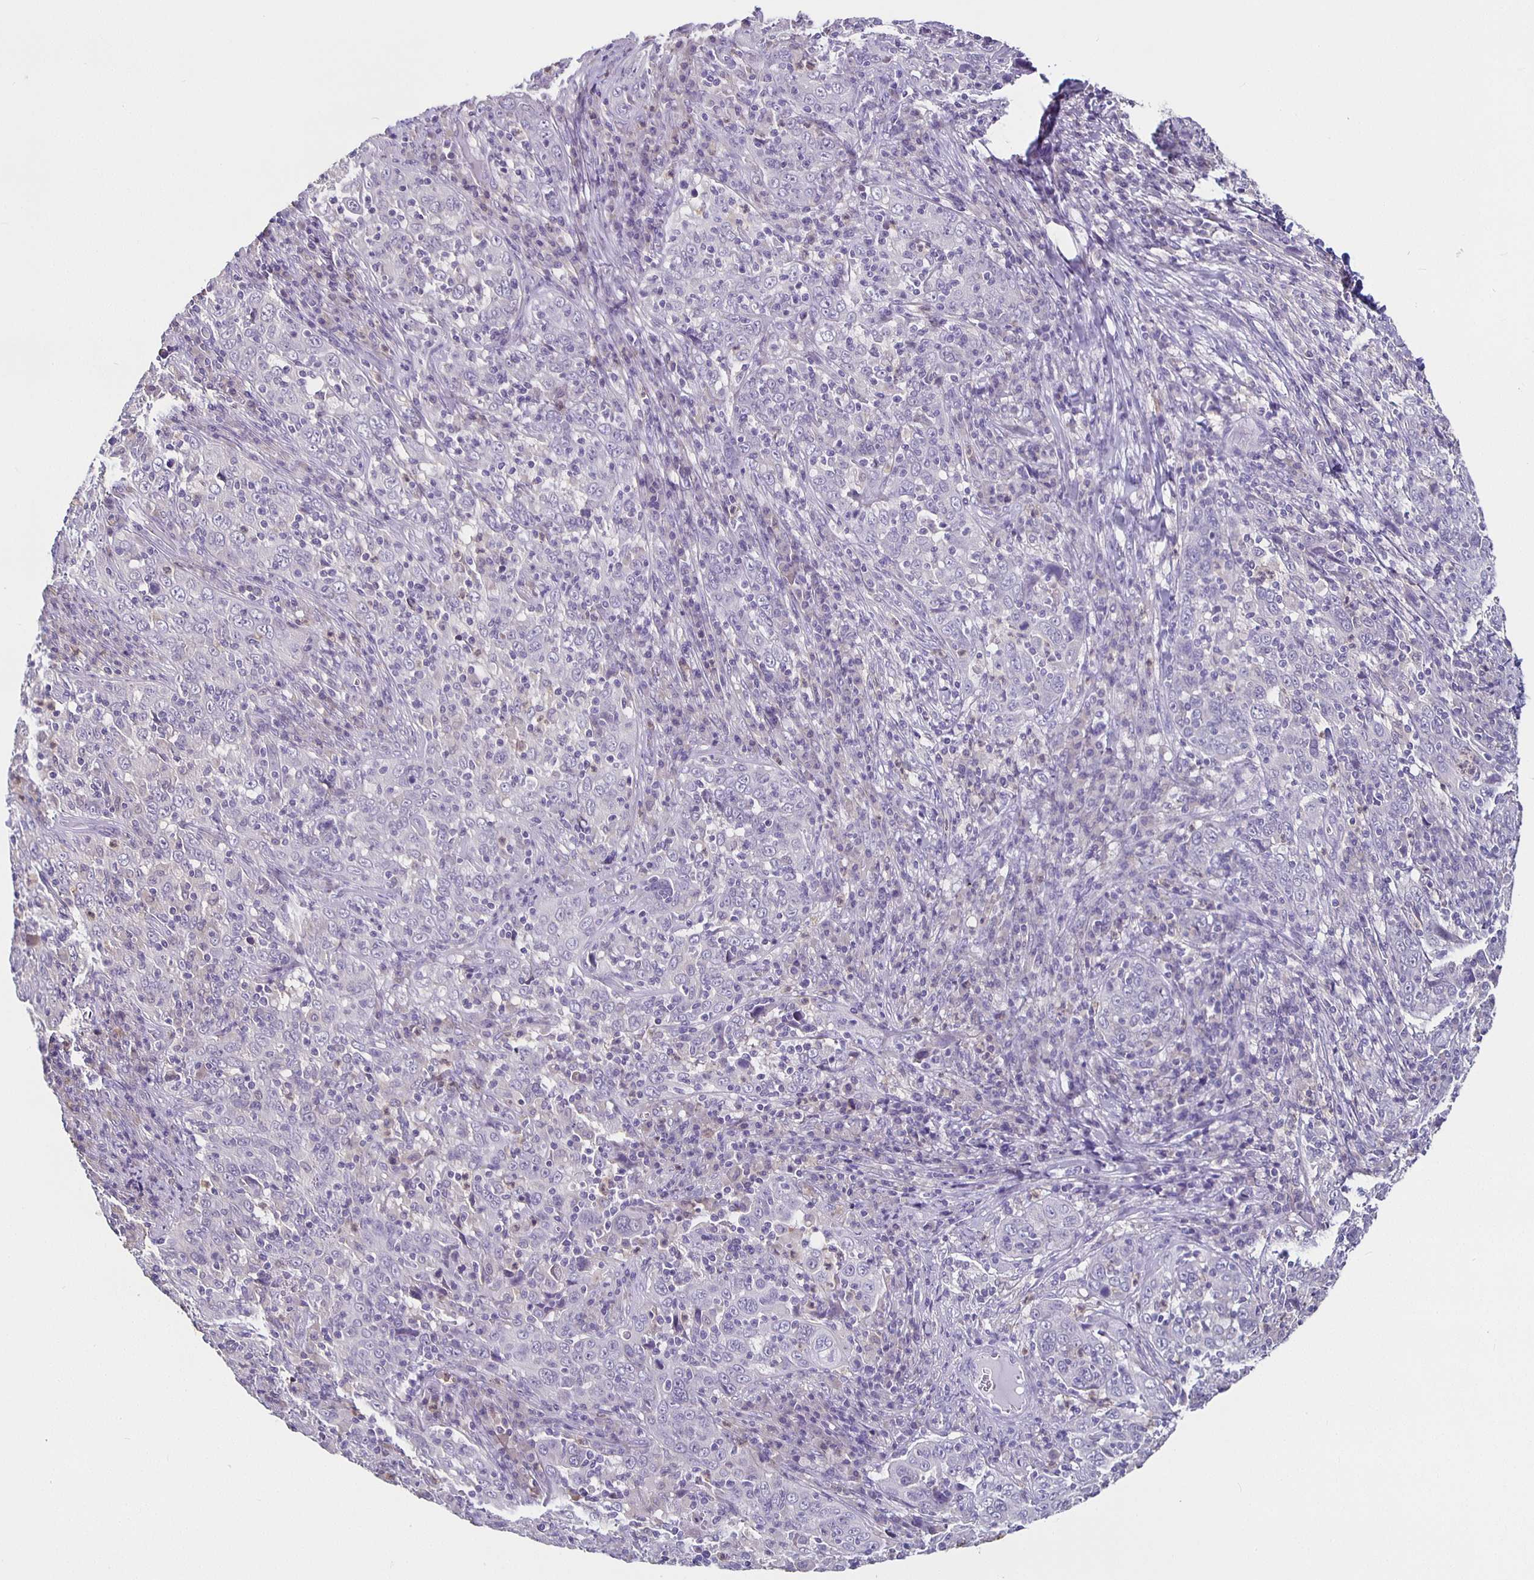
{"staining": {"intensity": "negative", "quantity": "none", "location": "none"}, "tissue": "cervical cancer", "cell_type": "Tumor cells", "image_type": "cancer", "snomed": [{"axis": "morphology", "description": "Squamous cell carcinoma, NOS"}, {"axis": "topography", "description": "Cervix"}], "caption": "Cervical cancer (squamous cell carcinoma) stained for a protein using immunohistochemistry displays no staining tumor cells.", "gene": "GPX4", "patient": {"sex": "female", "age": 46}}